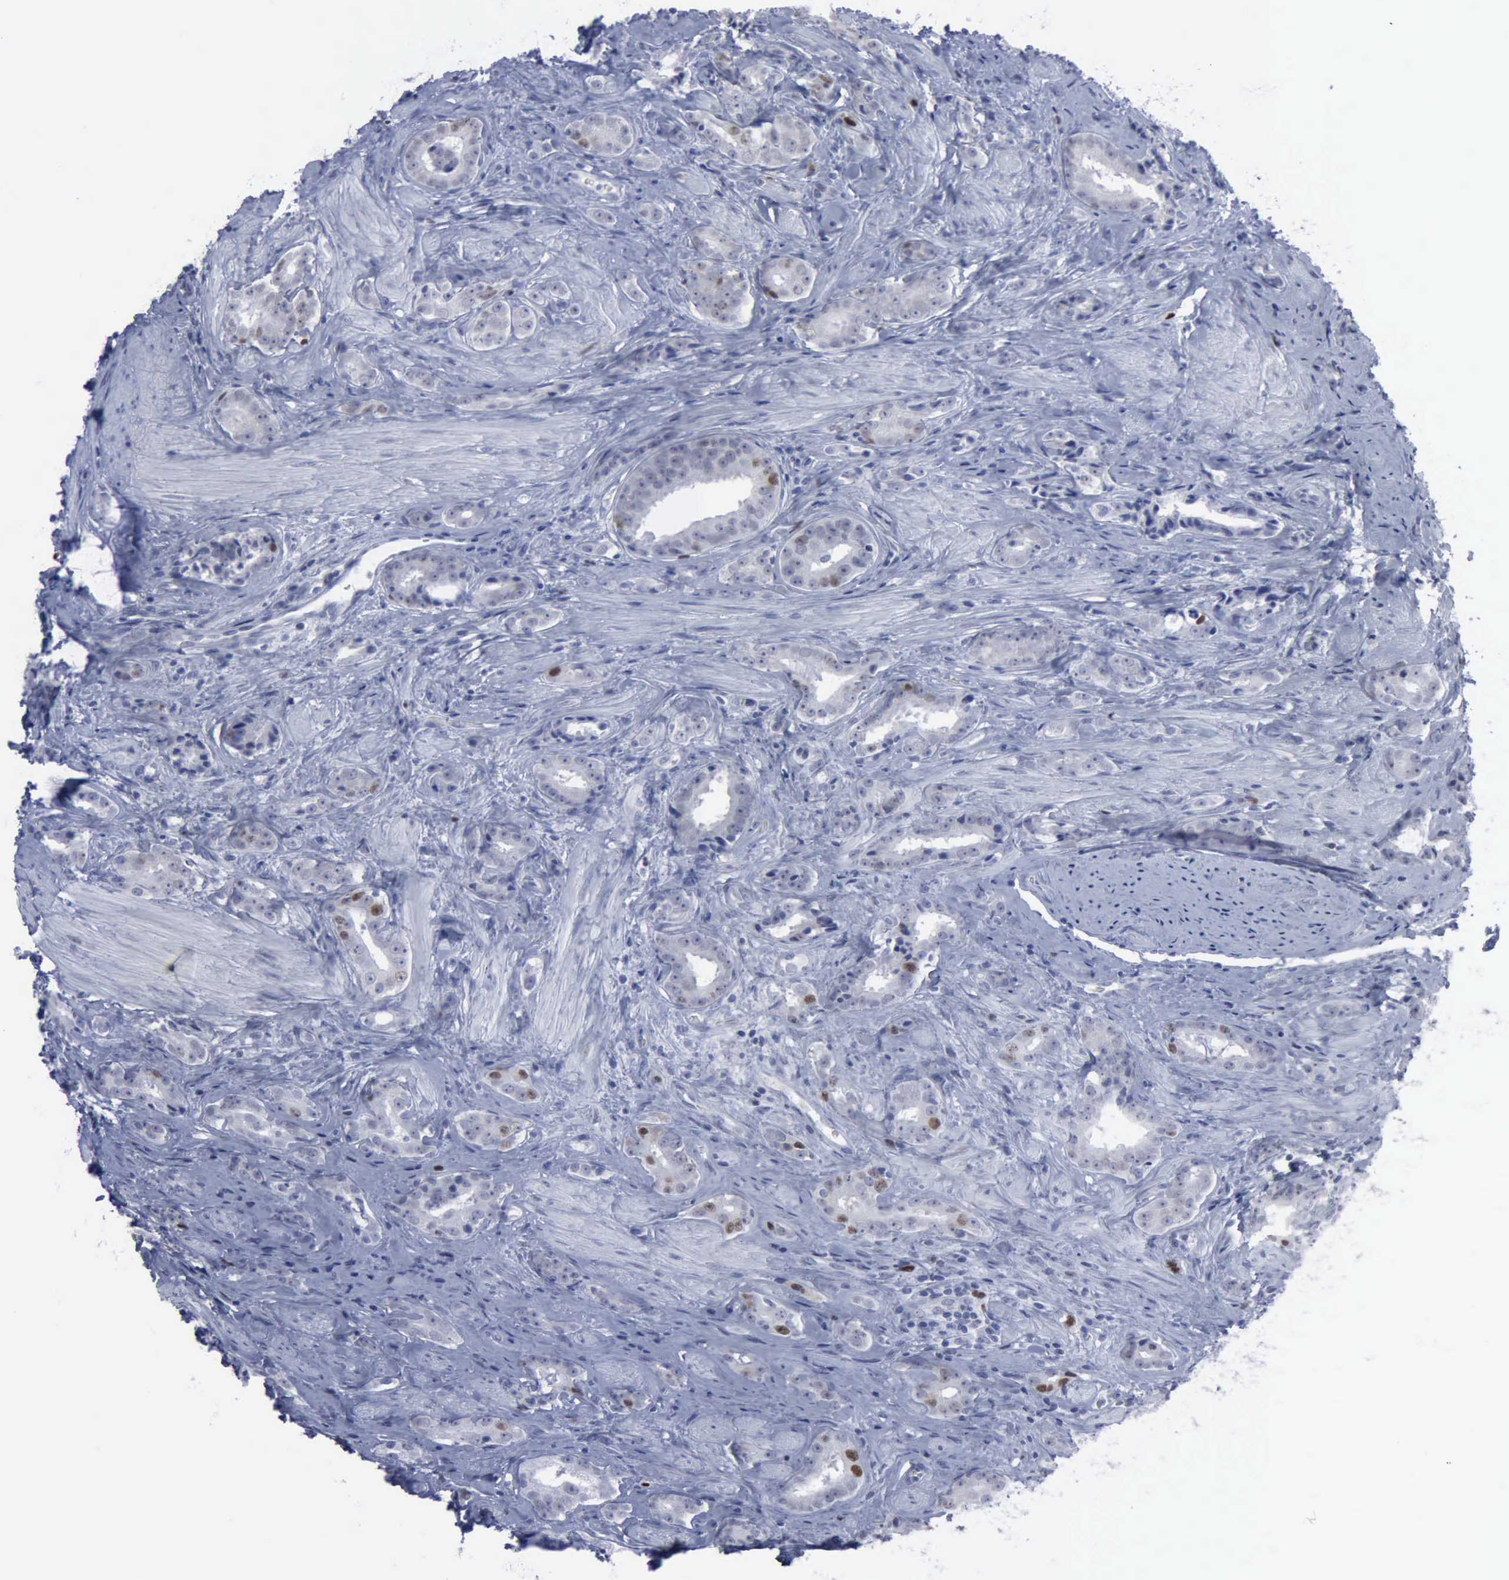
{"staining": {"intensity": "moderate", "quantity": "<25%", "location": "nuclear"}, "tissue": "prostate cancer", "cell_type": "Tumor cells", "image_type": "cancer", "snomed": [{"axis": "morphology", "description": "Adenocarcinoma, Medium grade"}, {"axis": "topography", "description": "Prostate"}], "caption": "This photomicrograph exhibits medium-grade adenocarcinoma (prostate) stained with IHC to label a protein in brown. The nuclear of tumor cells show moderate positivity for the protein. Nuclei are counter-stained blue.", "gene": "MCM5", "patient": {"sex": "male", "age": 53}}